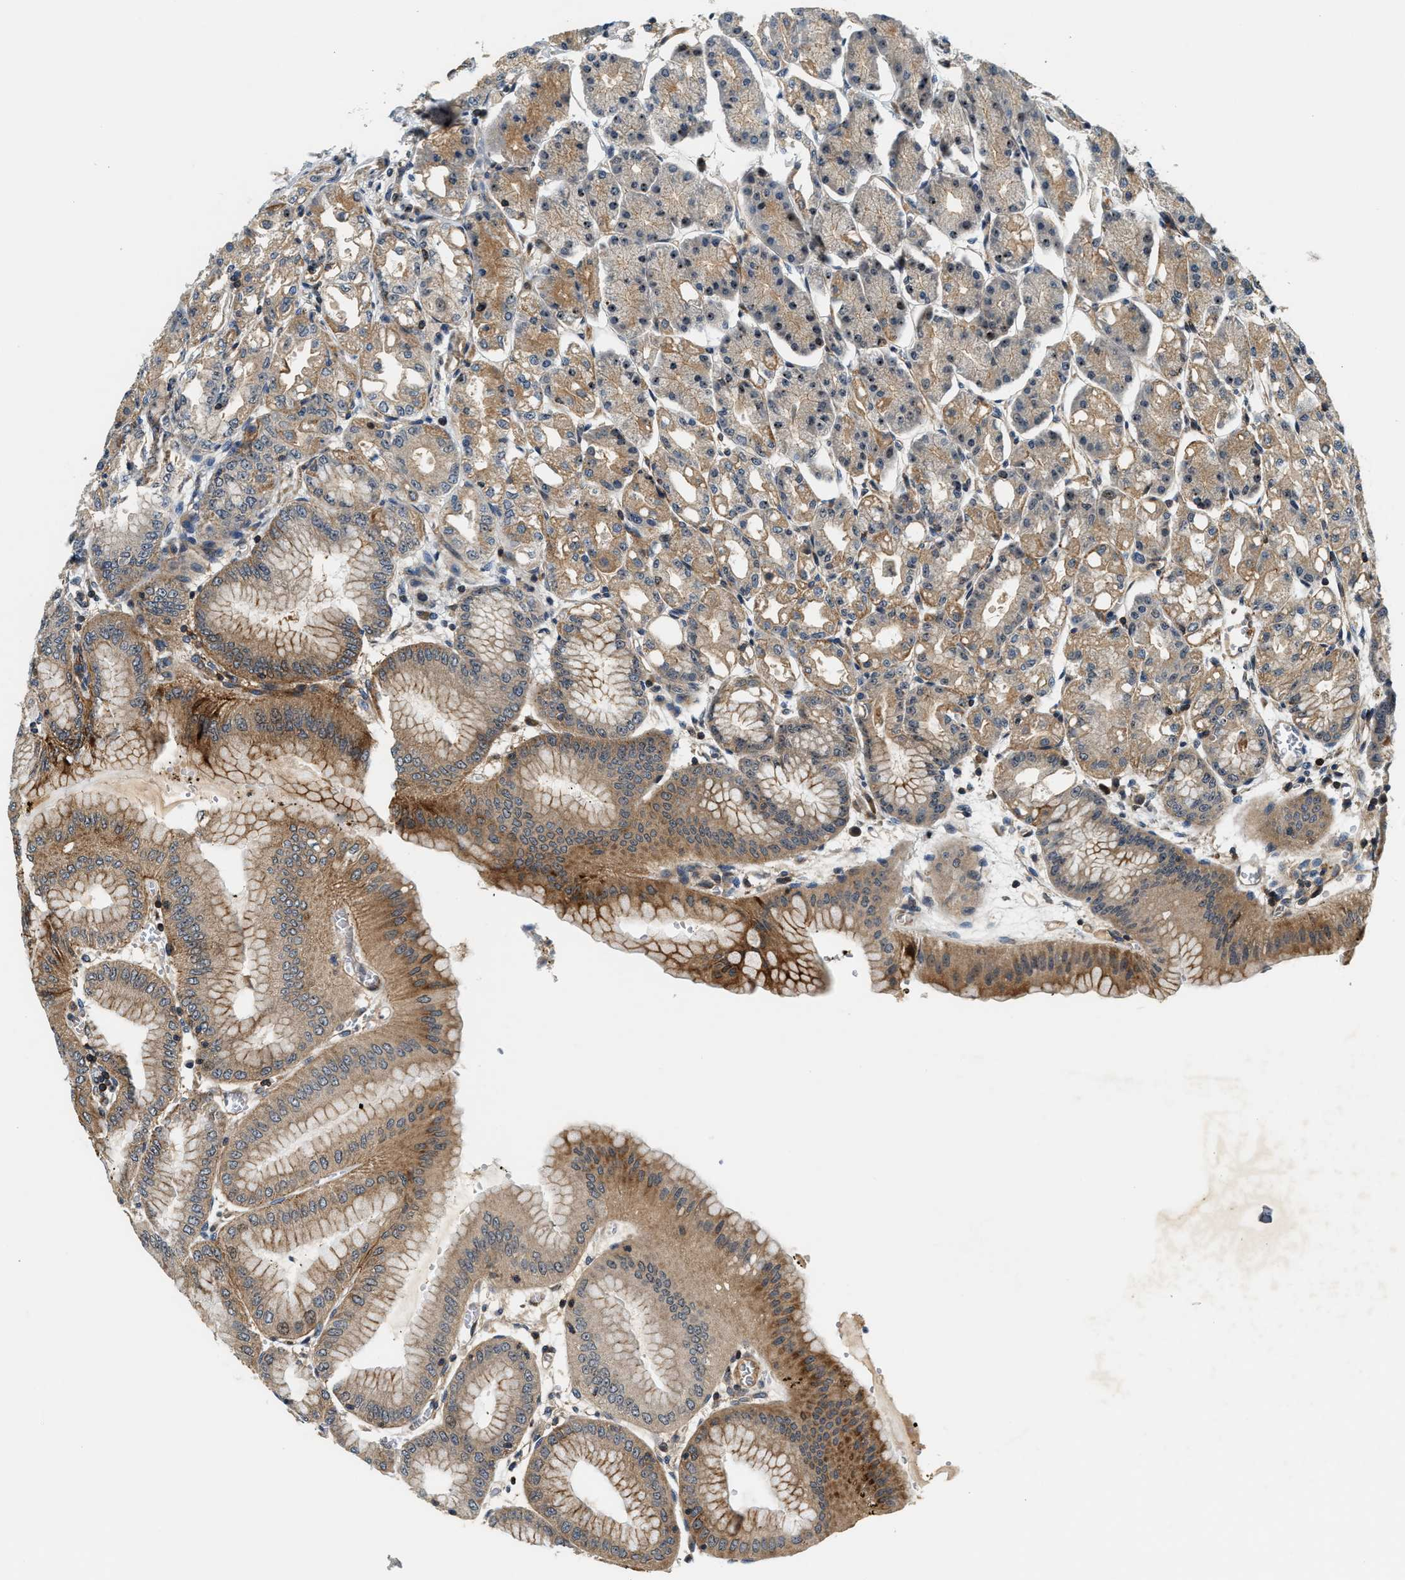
{"staining": {"intensity": "moderate", "quantity": ">75%", "location": "cytoplasmic/membranous"}, "tissue": "stomach", "cell_type": "Glandular cells", "image_type": "normal", "snomed": [{"axis": "morphology", "description": "Normal tissue, NOS"}, {"axis": "topography", "description": "Stomach, lower"}], "caption": "Protein expression by IHC shows moderate cytoplasmic/membranous expression in approximately >75% of glandular cells in normal stomach.", "gene": "SAMD9", "patient": {"sex": "male", "age": 71}}